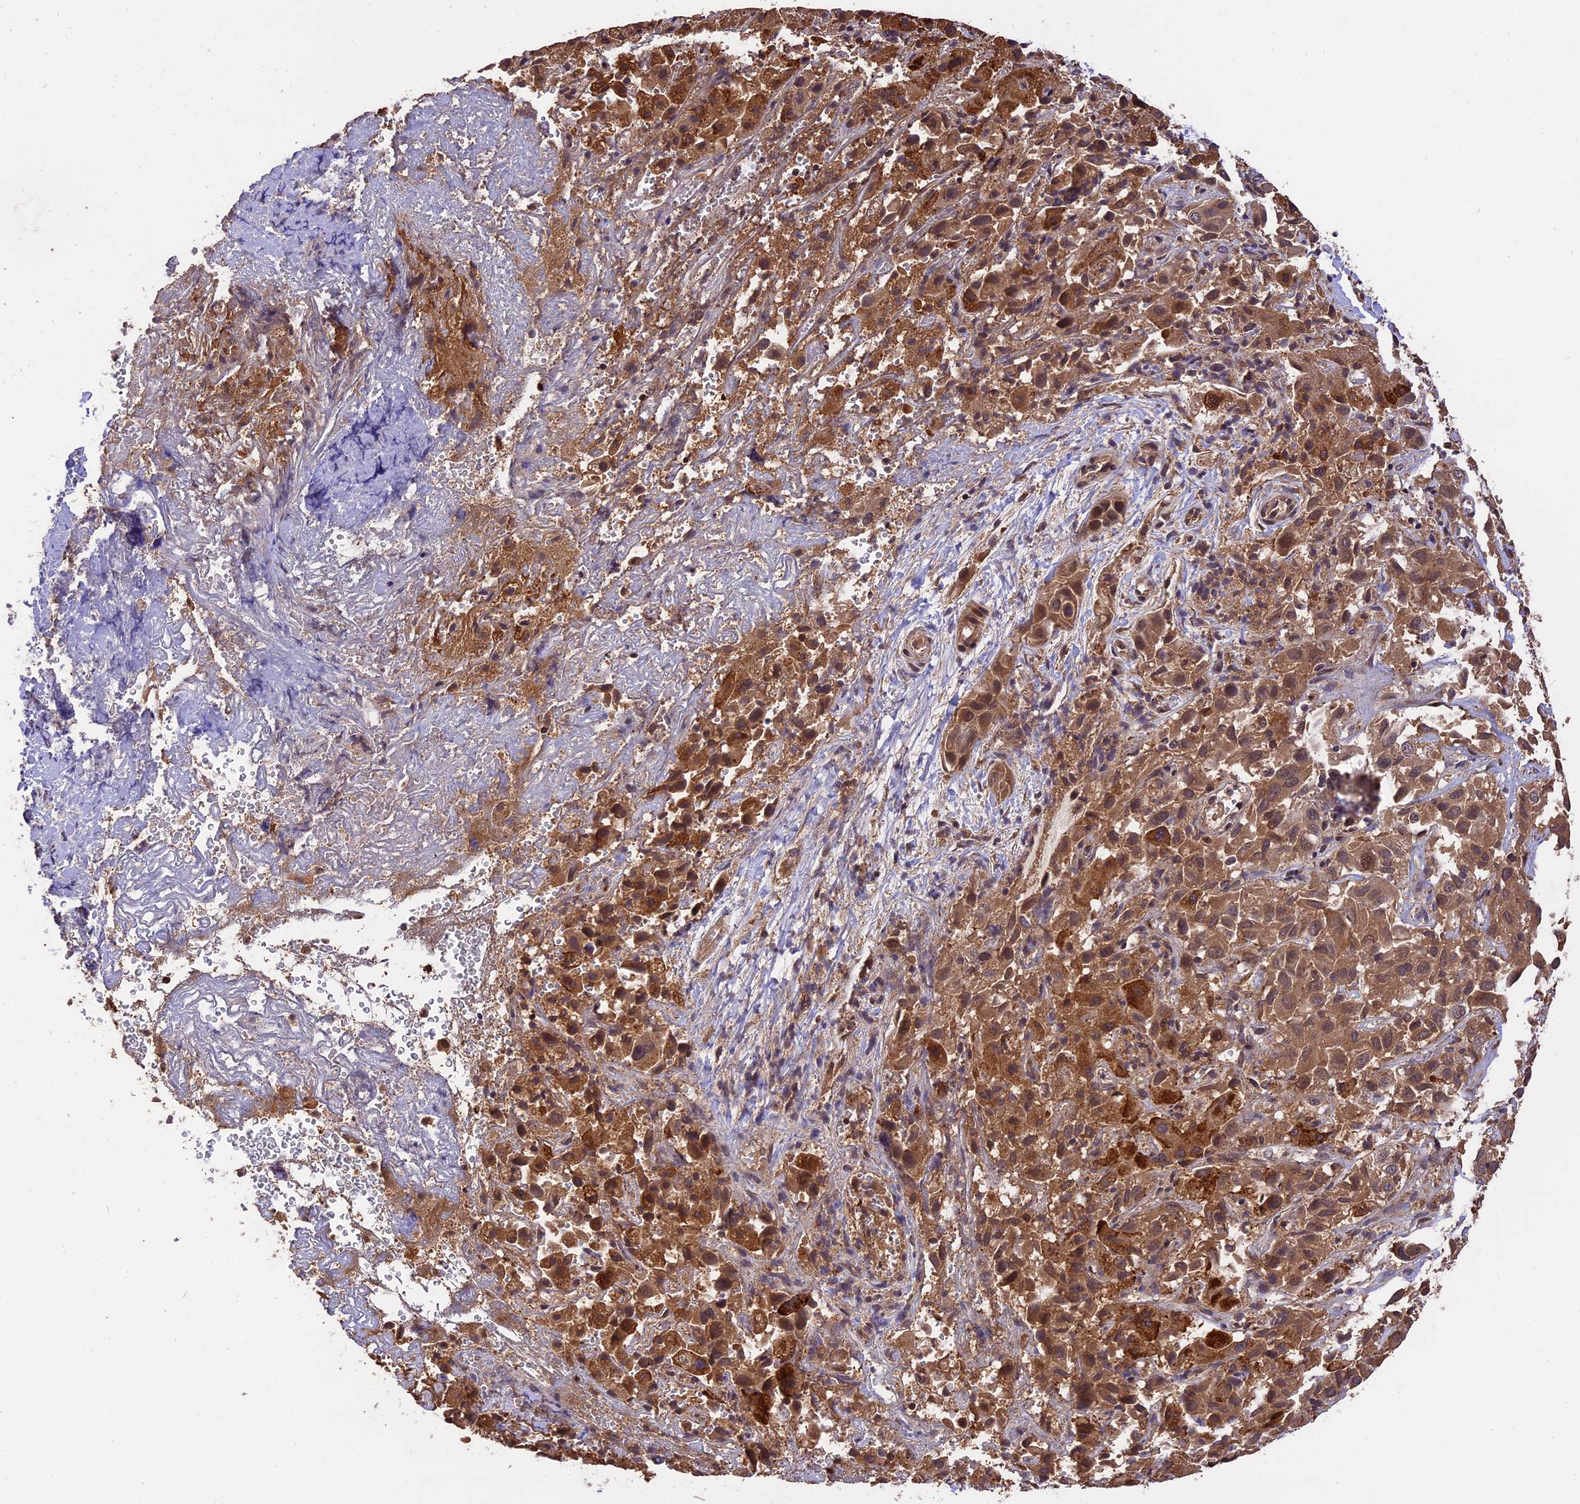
{"staining": {"intensity": "moderate", "quantity": ">75%", "location": "cytoplasmic/membranous"}, "tissue": "liver cancer", "cell_type": "Tumor cells", "image_type": "cancer", "snomed": [{"axis": "morphology", "description": "Cholangiocarcinoma"}, {"axis": "topography", "description": "Liver"}], "caption": "IHC image of neoplastic tissue: human liver cancer stained using immunohistochemistry shows medium levels of moderate protein expression localized specifically in the cytoplasmic/membranous of tumor cells, appearing as a cytoplasmic/membranous brown color.", "gene": "ESCO1", "patient": {"sex": "female", "age": 52}}